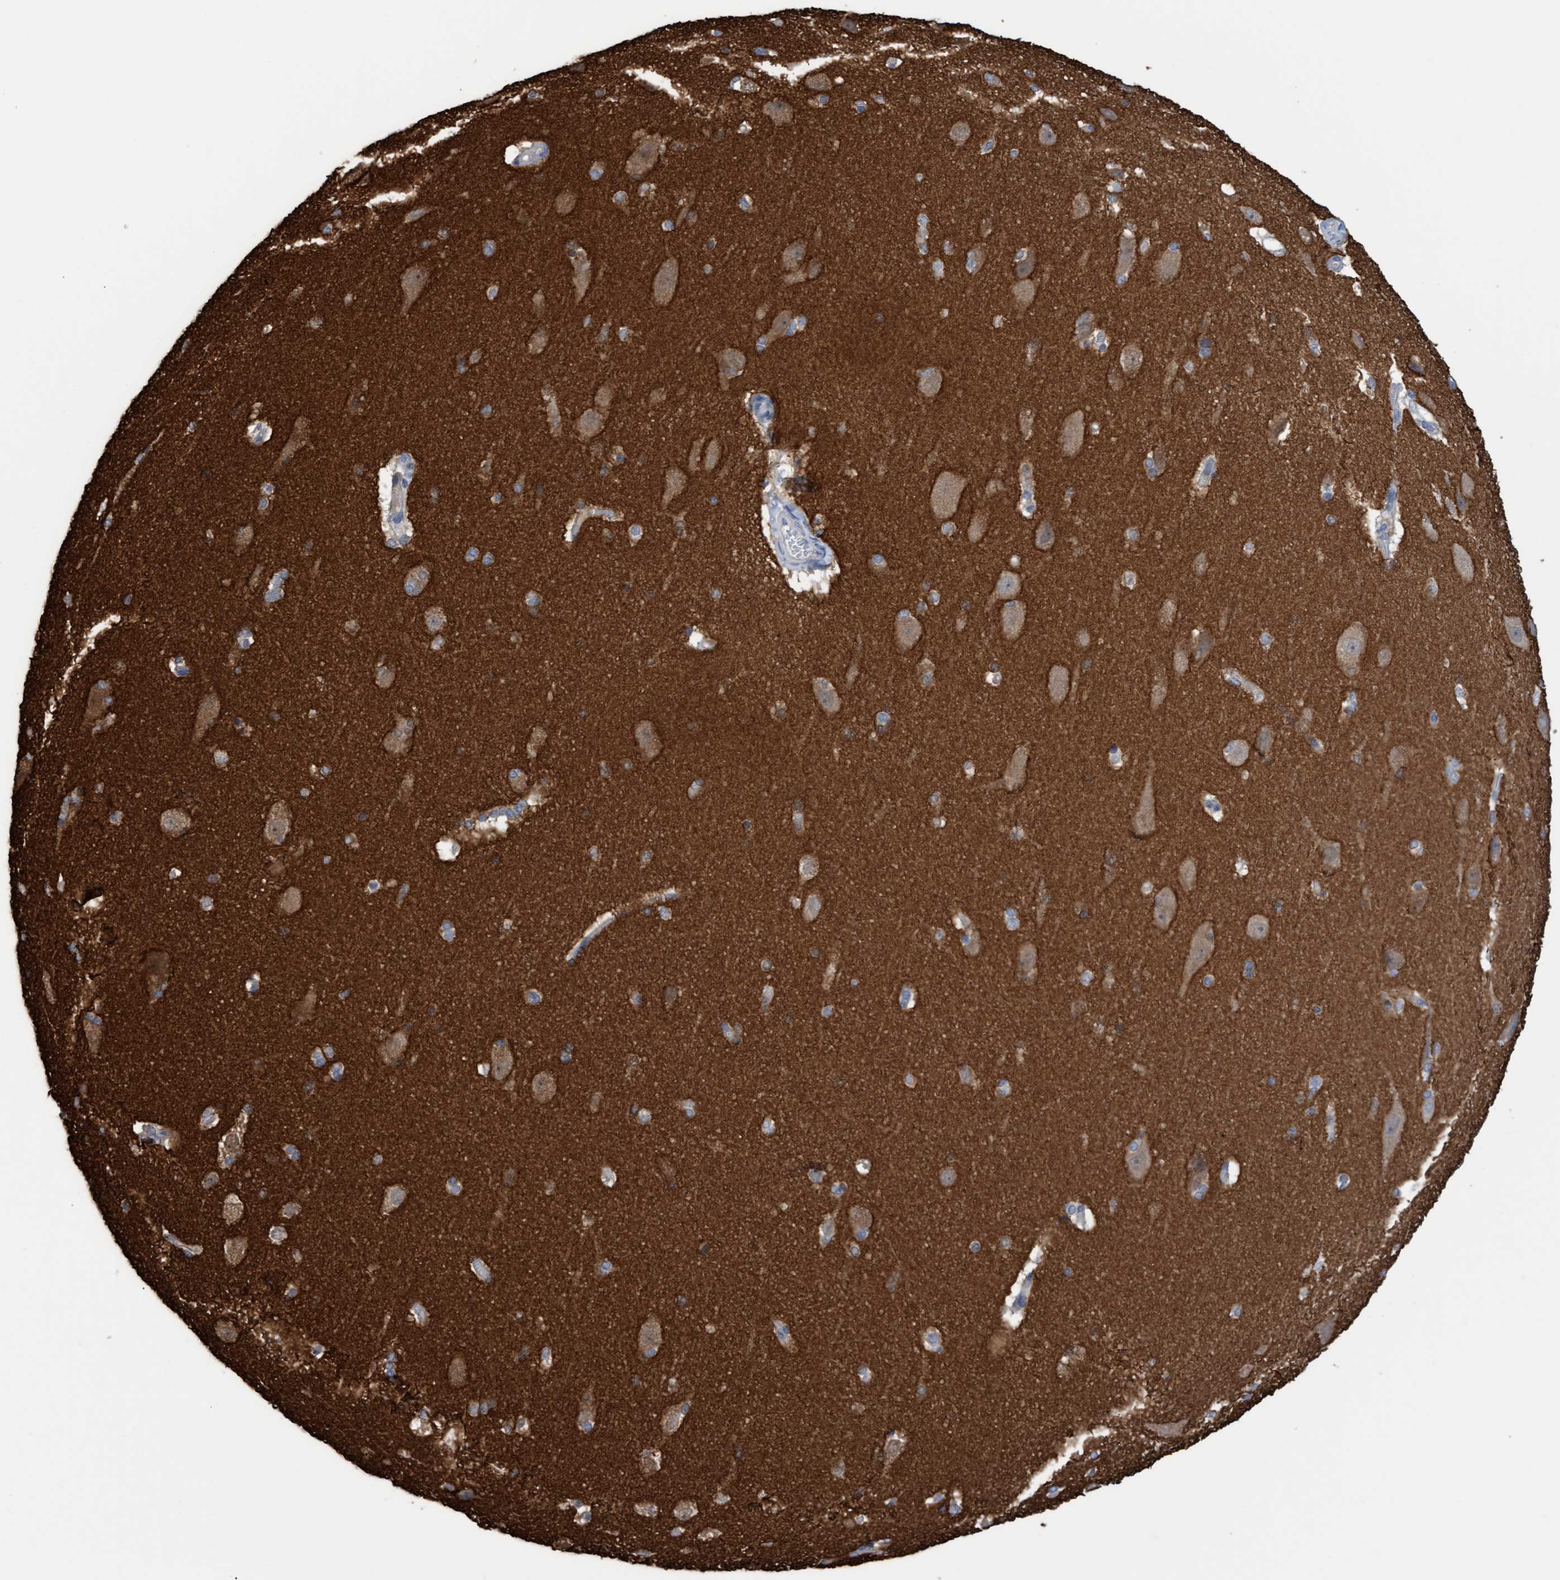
{"staining": {"intensity": "negative", "quantity": "none", "location": "none"}, "tissue": "cerebral cortex", "cell_type": "Endothelial cells", "image_type": "normal", "snomed": [{"axis": "morphology", "description": "Normal tissue, NOS"}, {"axis": "topography", "description": "Cerebral cortex"}, {"axis": "topography", "description": "Hippocampus"}], "caption": "Micrograph shows no significant protein staining in endothelial cells of normal cerebral cortex.", "gene": "STXBP1", "patient": {"sex": "female", "age": 19}}